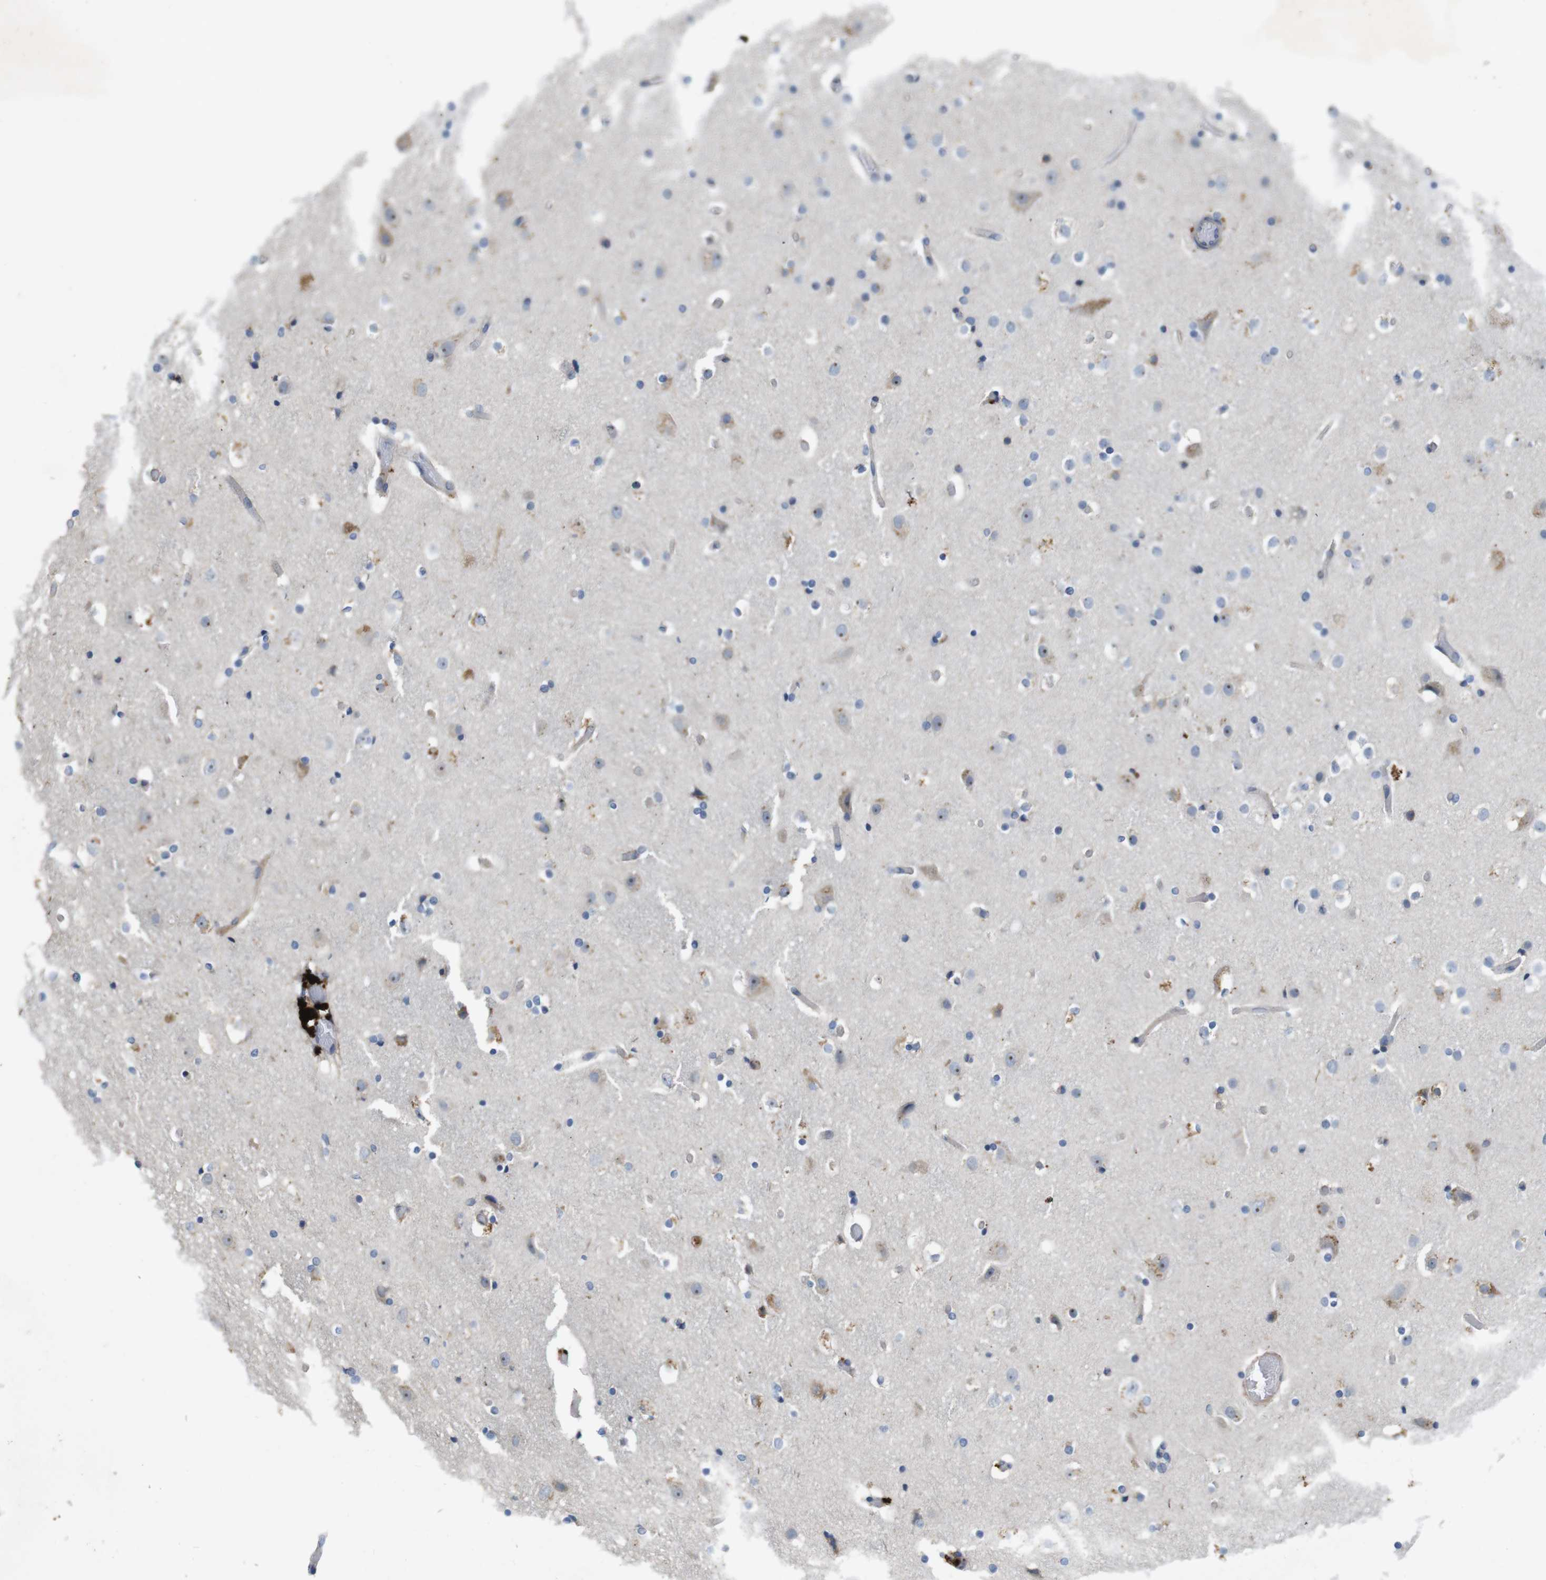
{"staining": {"intensity": "negative", "quantity": "none", "location": "none"}, "tissue": "cerebral cortex", "cell_type": "Endothelial cells", "image_type": "normal", "snomed": [{"axis": "morphology", "description": "Normal tissue, NOS"}, {"axis": "topography", "description": "Cerebral cortex"}], "caption": "A photomicrograph of human cerebral cortex is negative for staining in endothelial cells. Nuclei are stained in blue.", "gene": "TSPAN14", "patient": {"sex": "male", "age": 57}}